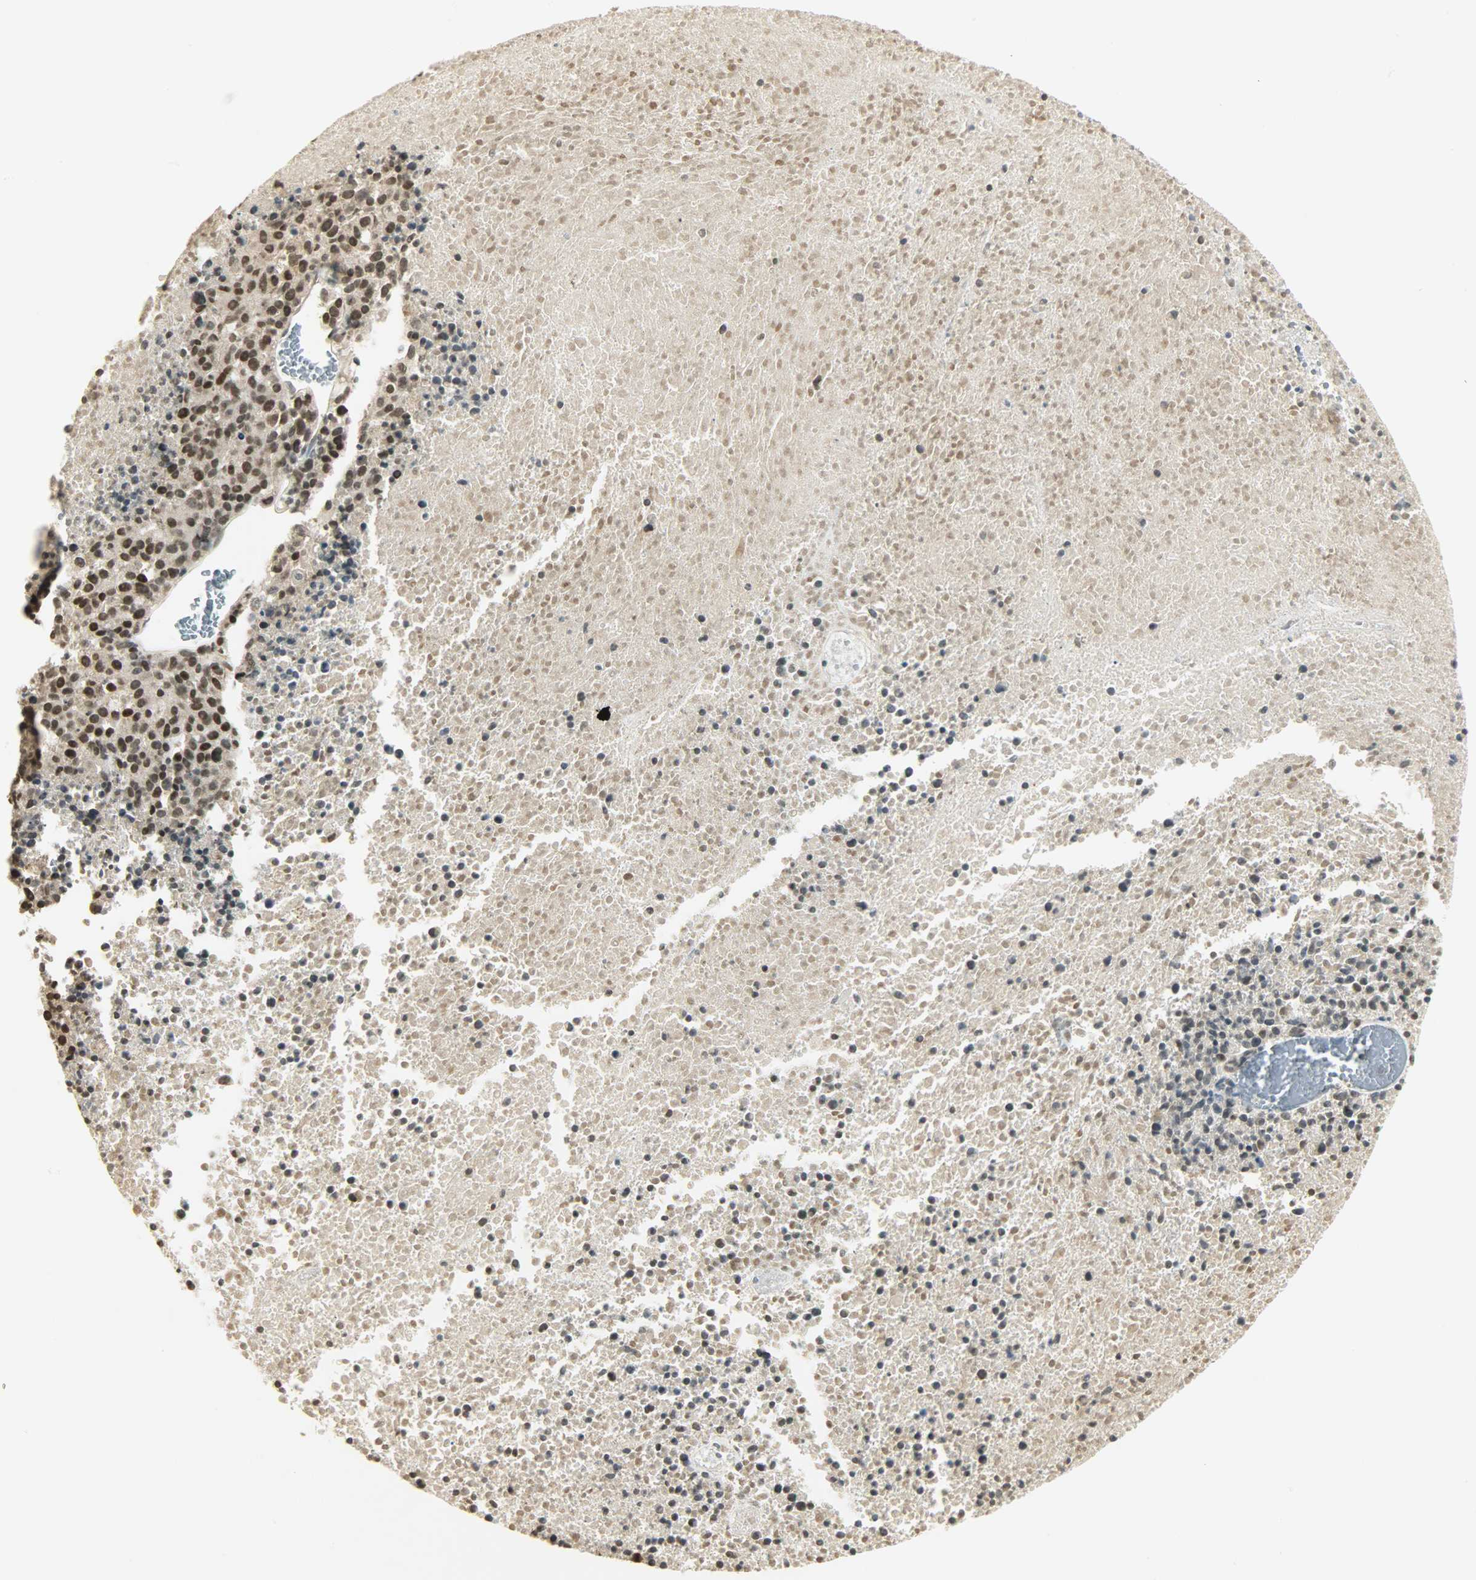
{"staining": {"intensity": "moderate", "quantity": ">75%", "location": "nuclear"}, "tissue": "melanoma", "cell_type": "Tumor cells", "image_type": "cancer", "snomed": [{"axis": "morphology", "description": "Malignant melanoma, Metastatic site"}, {"axis": "topography", "description": "Cerebral cortex"}], "caption": "A brown stain shows moderate nuclear staining of a protein in melanoma tumor cells.", "gene": "SMARCA5", "patient": {"sex": "female", "age": 52}}